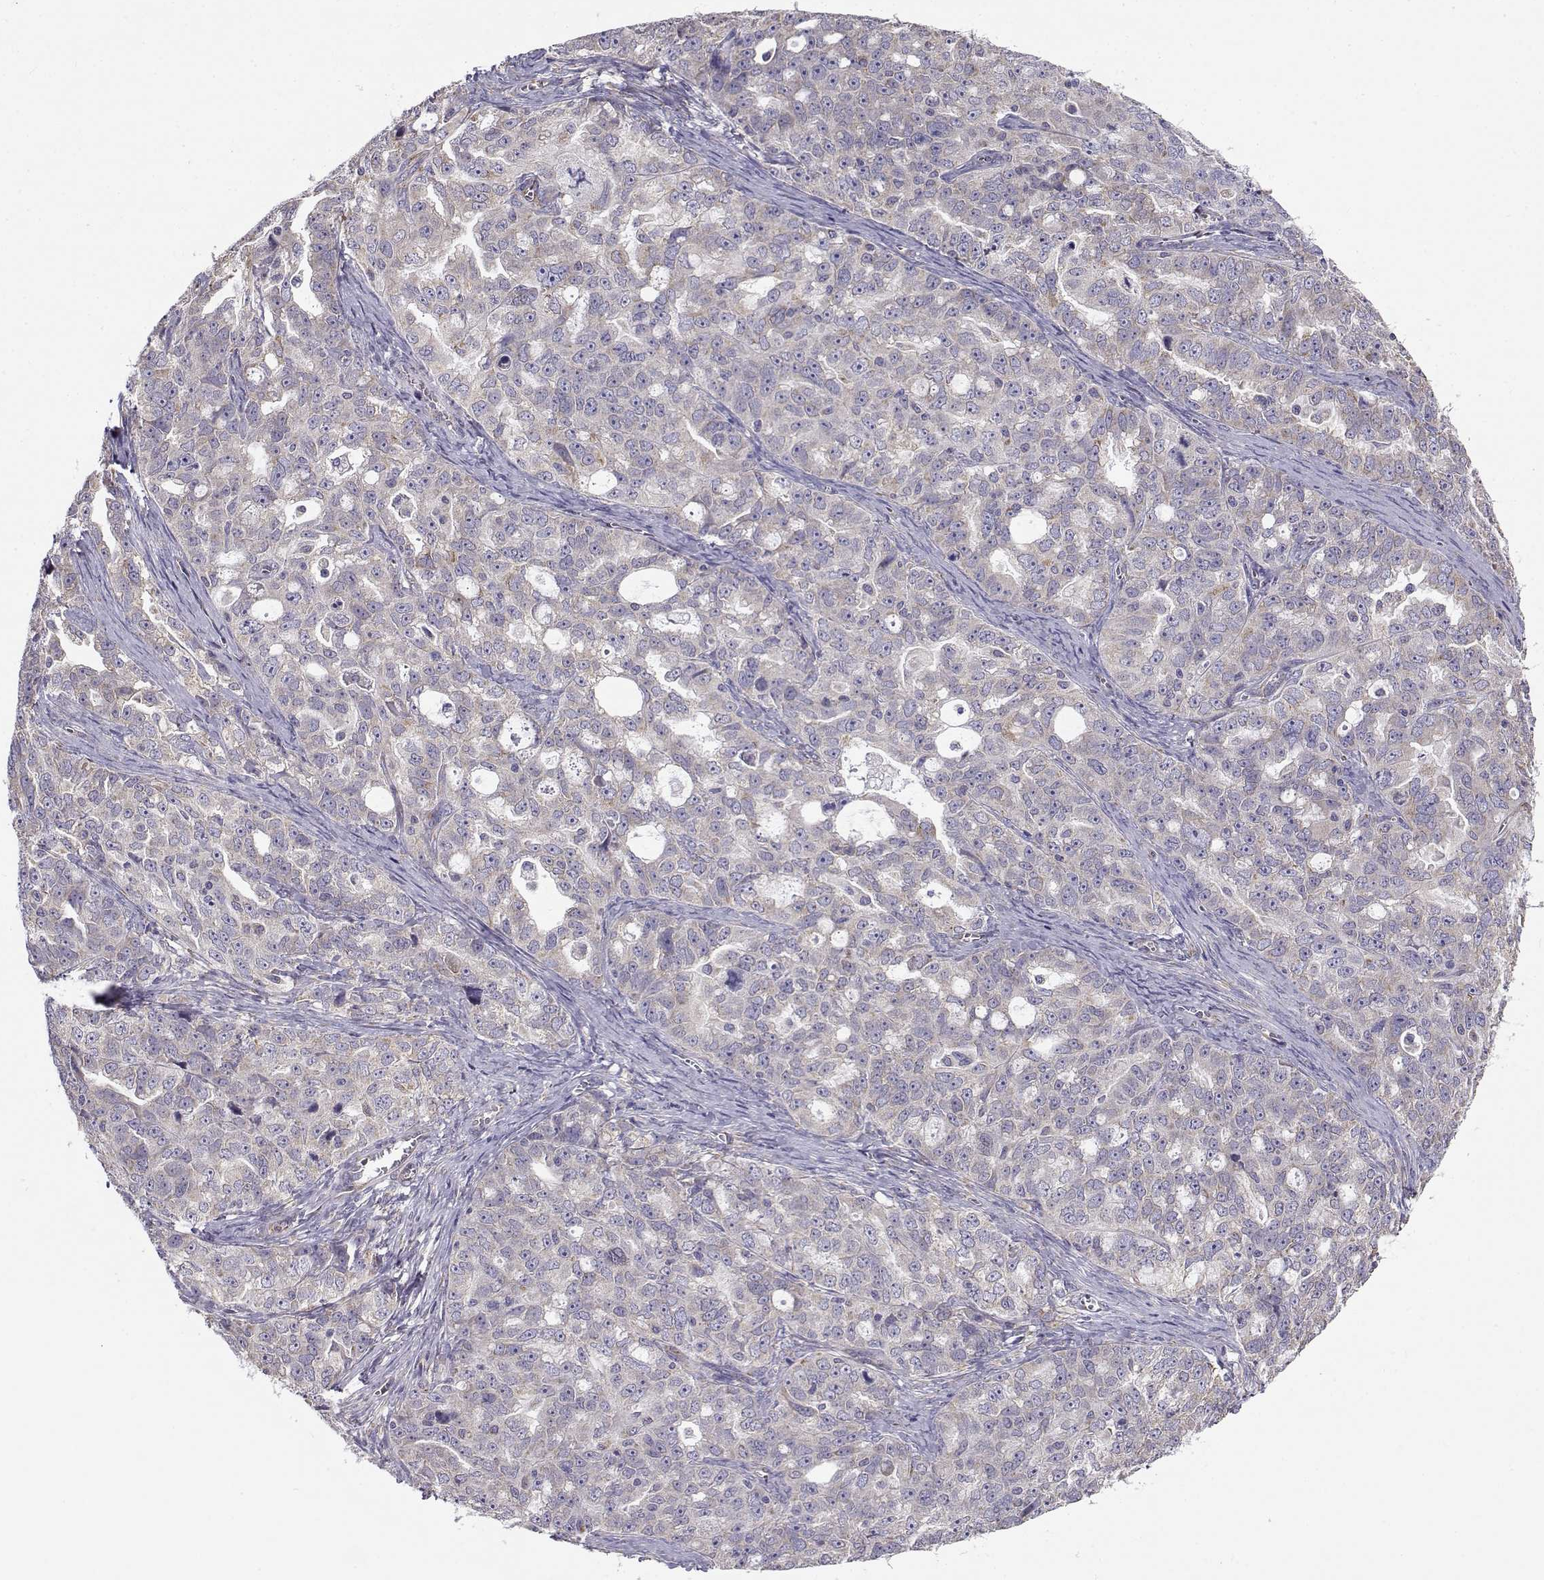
{"staining": {"intensity": "negative", "quantity": "none", "location": "none"}, "tissue": "ovarian cancer", "cell_type": "Tumor cells", "image_type": "cancer", "snomed": [{"axis": "morphology", "description": "Cystadenocarcinoma, serous, NOS"}, {"axis": "topography", "description": "Ovary"}], "caption": "This is a histopathology image of immunohistochemistry staining of serous cystadenocarcinoma (ovarian), which shows no expression in tumor cells.", "gene": "BEND6", "patient": {"sex": "female", "age": 51}}